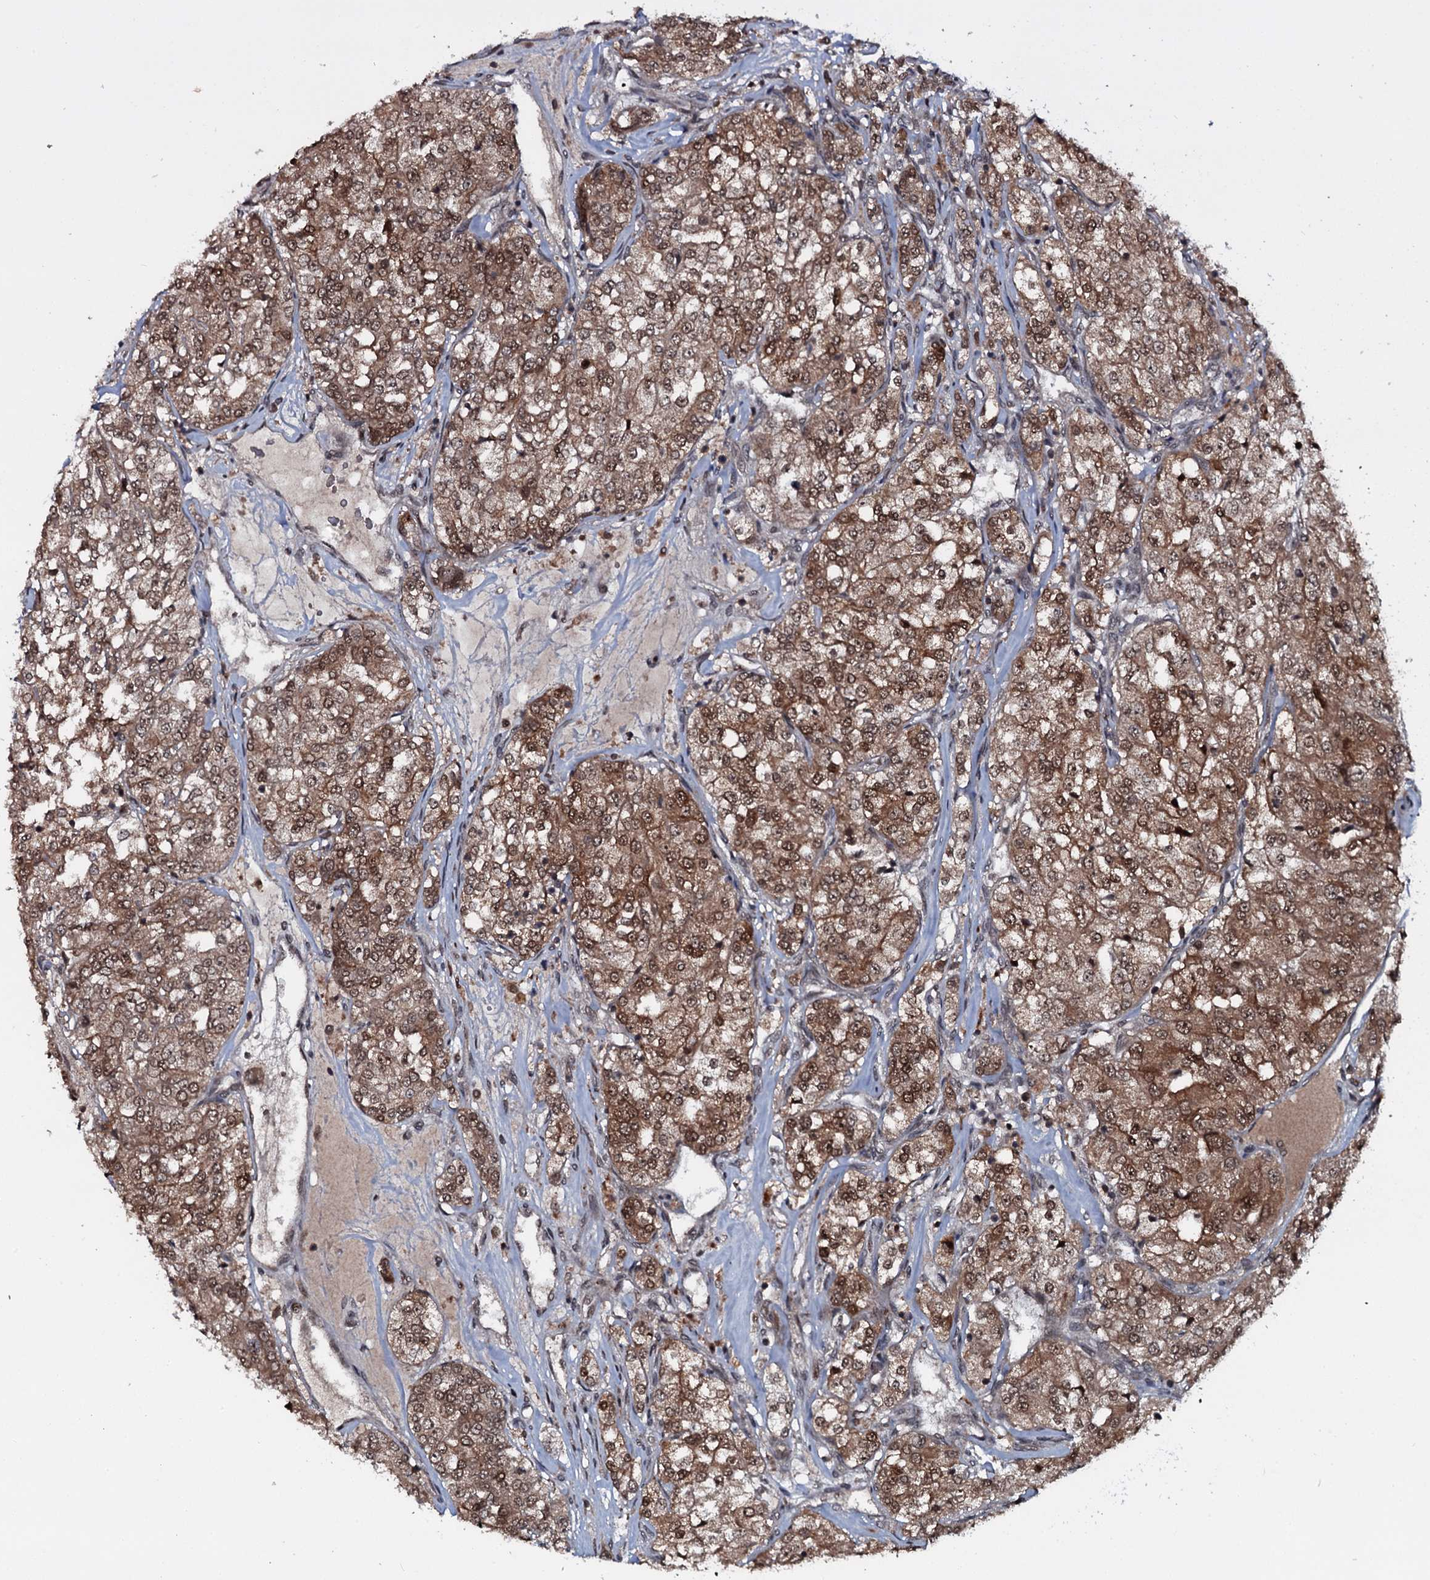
{"staining": {"intensity": "moderate", "quantity": ">75%", "location": "cytoplasmic/membranous,nuclear"}, "tissue": "renal cancer", "cell_type": "Tumor cells", "image_type": "cancer", "snomed": [{"axis": "morphology", "description": "Adenocarcinoma, NOS"}, {"axis": "topography", "description": "Kidney"}], "caption": "Protein analysis of renal cancer tissue shows moderate cytoplasmic/membranous and nuclear positivity in approximately >75% of tumor cells.", "gene": "HDDC3", "patient": {"sex": "female", "age": 63}}